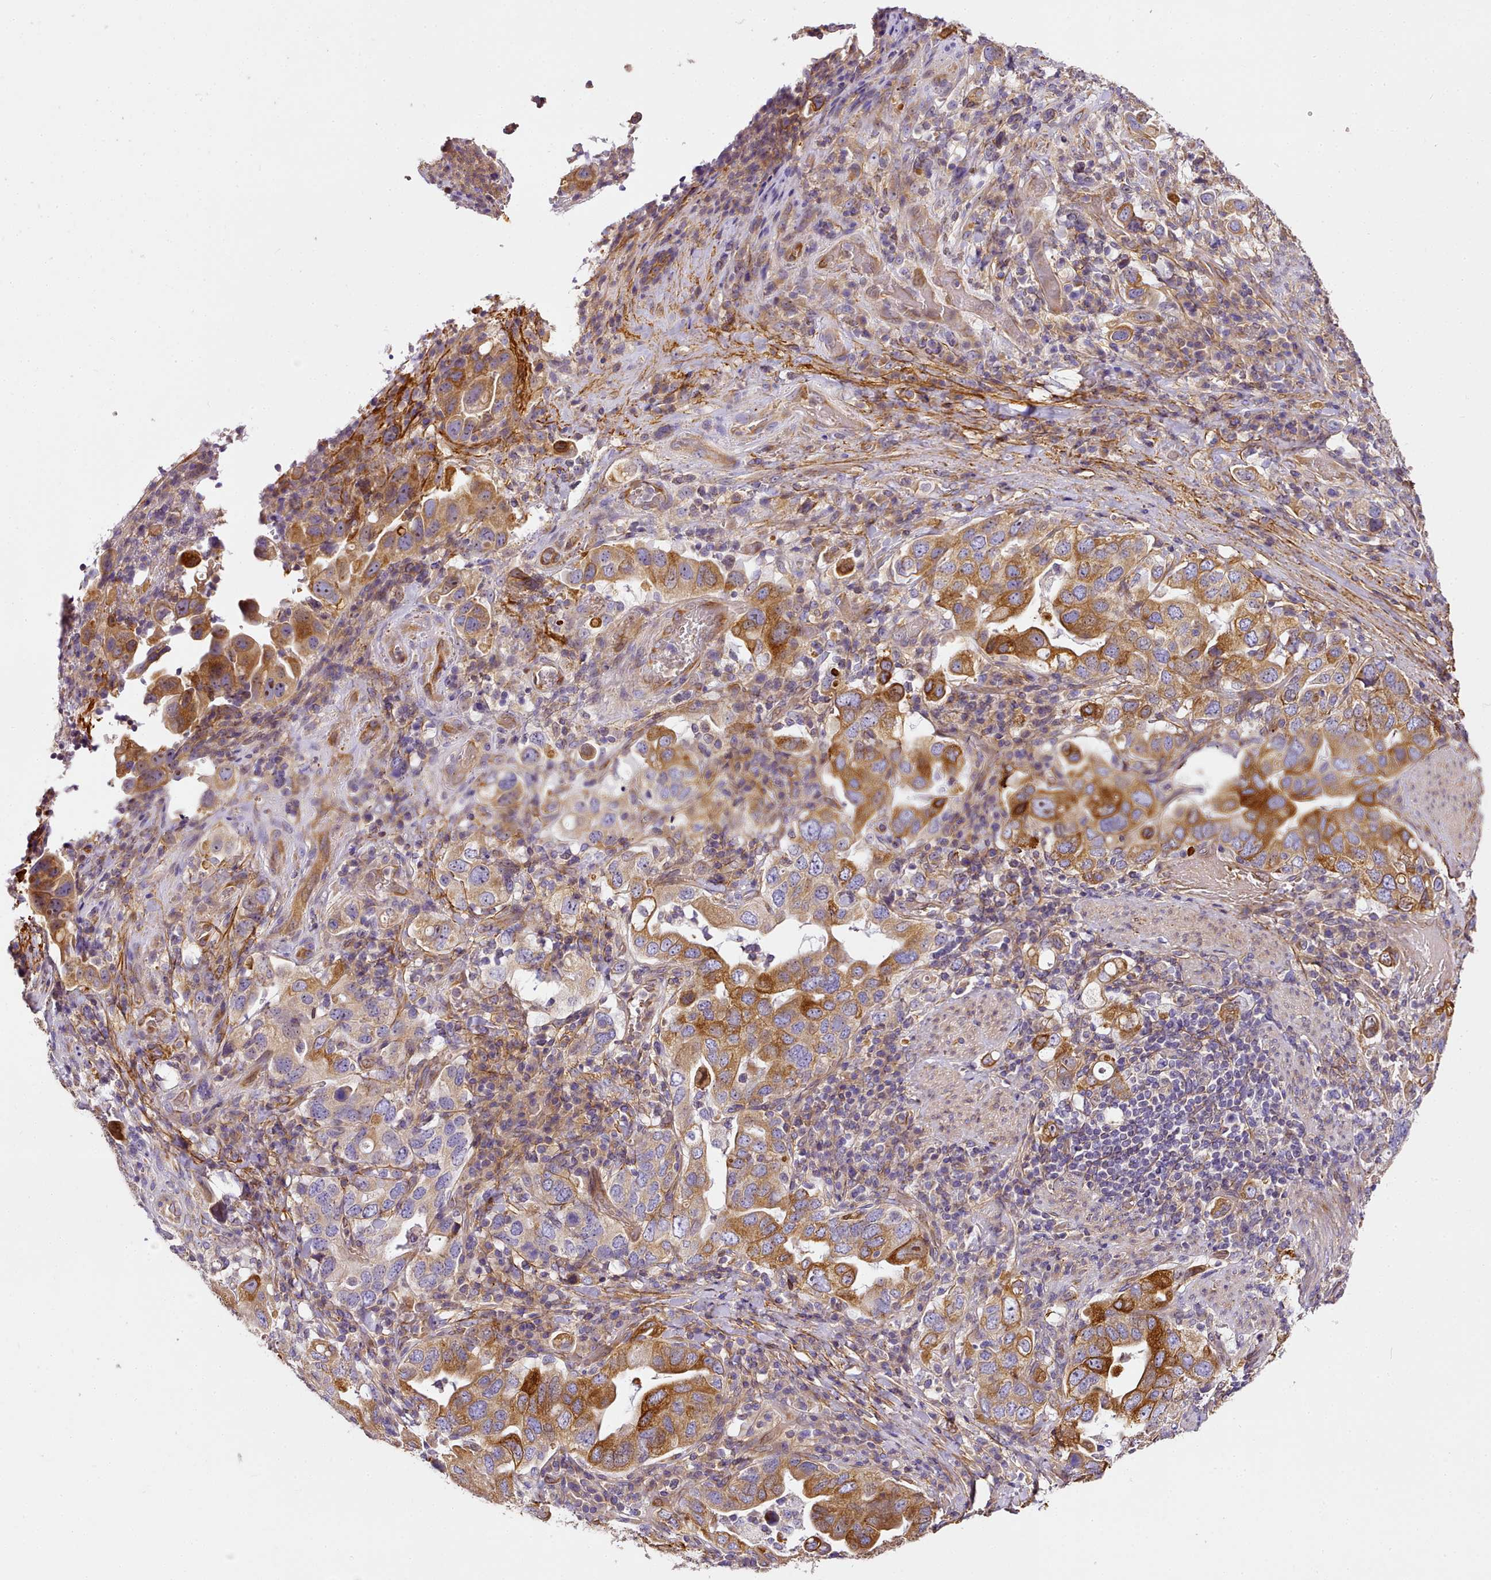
{"staining": {"intensity": "strong", "quantity": "25%-75%", "location": "cytoplasmic/membranous"}, "tissue": "stomach cancer", "cell_type": "Tumor cells", "image_type": "cancer", "snomed": [{"axis": "morphology", "description": "Adenocarcinoma, NOS"}, {"axis": "topography", "description": "Stomach, upper"}], "caption": "Strong cytoplasmic/membranous protein staining is appreciated in approximately 25%-75% of tumor cells in stomach cancer (adenocarcinoma).", "gene": "NBPF1", "patient": {"sex": "male", "age": 62}}